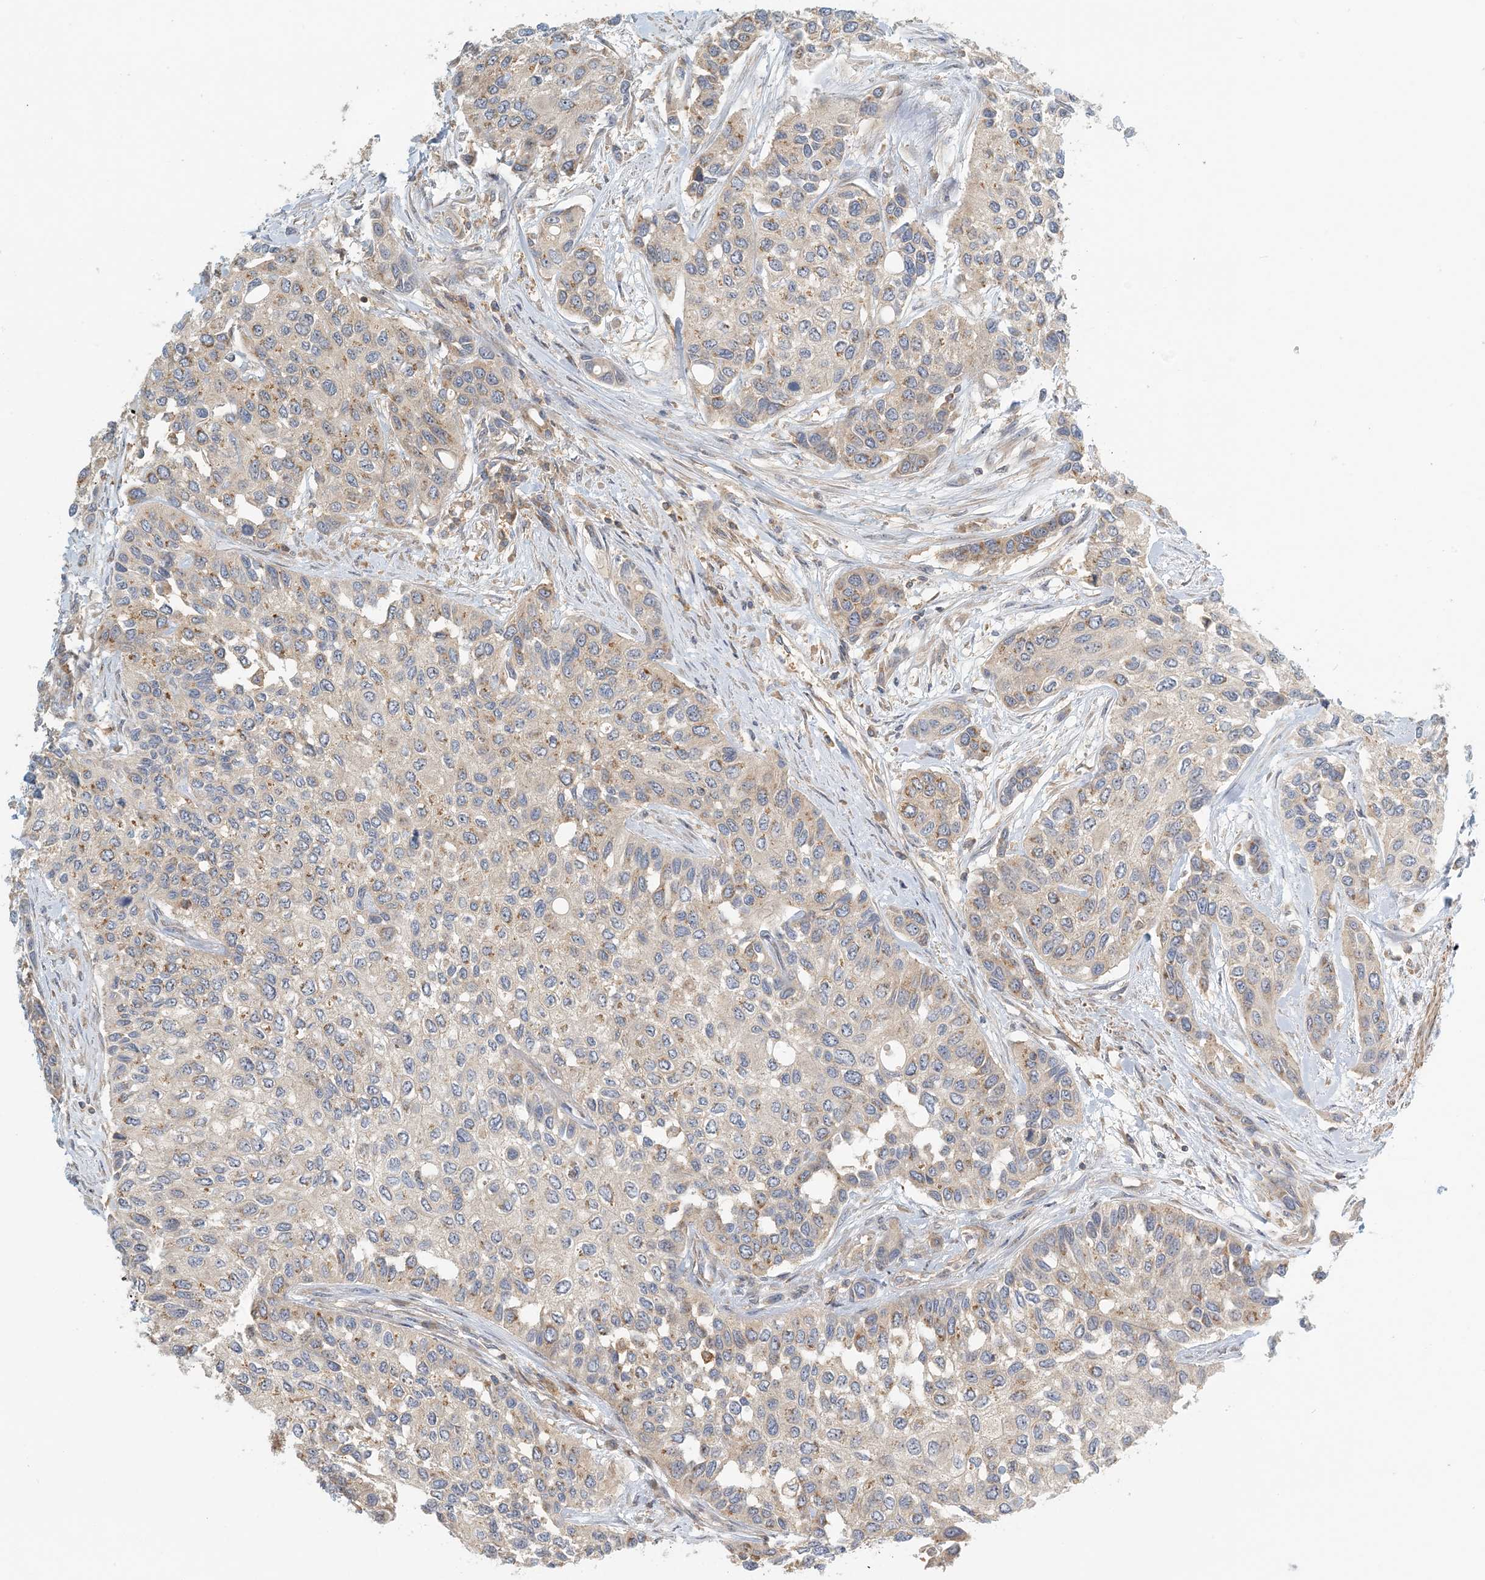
{"staining": {"intensity": "moderate", "quantity": "<25%", "location": "cytoplasmic/membranous"}, "tissue": "urothelial cancer", "cell_type": "Tumor cells", "image_type": "cancer", "snomed": [{"axis": "morphology", "description": "Normal tissue, NOS"}, {"axis": "morphology", "description": "Urothelial carcinoma, High grade"}, {"axis": "topography", "description": "Vascular tissue"}, {"axis": "topography", "description": "Urinary bladder"}], "caption": "Immunohistochemical staining of high-grade urothelial carcinoma displays low levels of moderate cytoplasmic/membranous protein positivity in about <25% of tumor cells.", "gene": "COLEC11", "patient": {"sex": "female", "age": 56}}